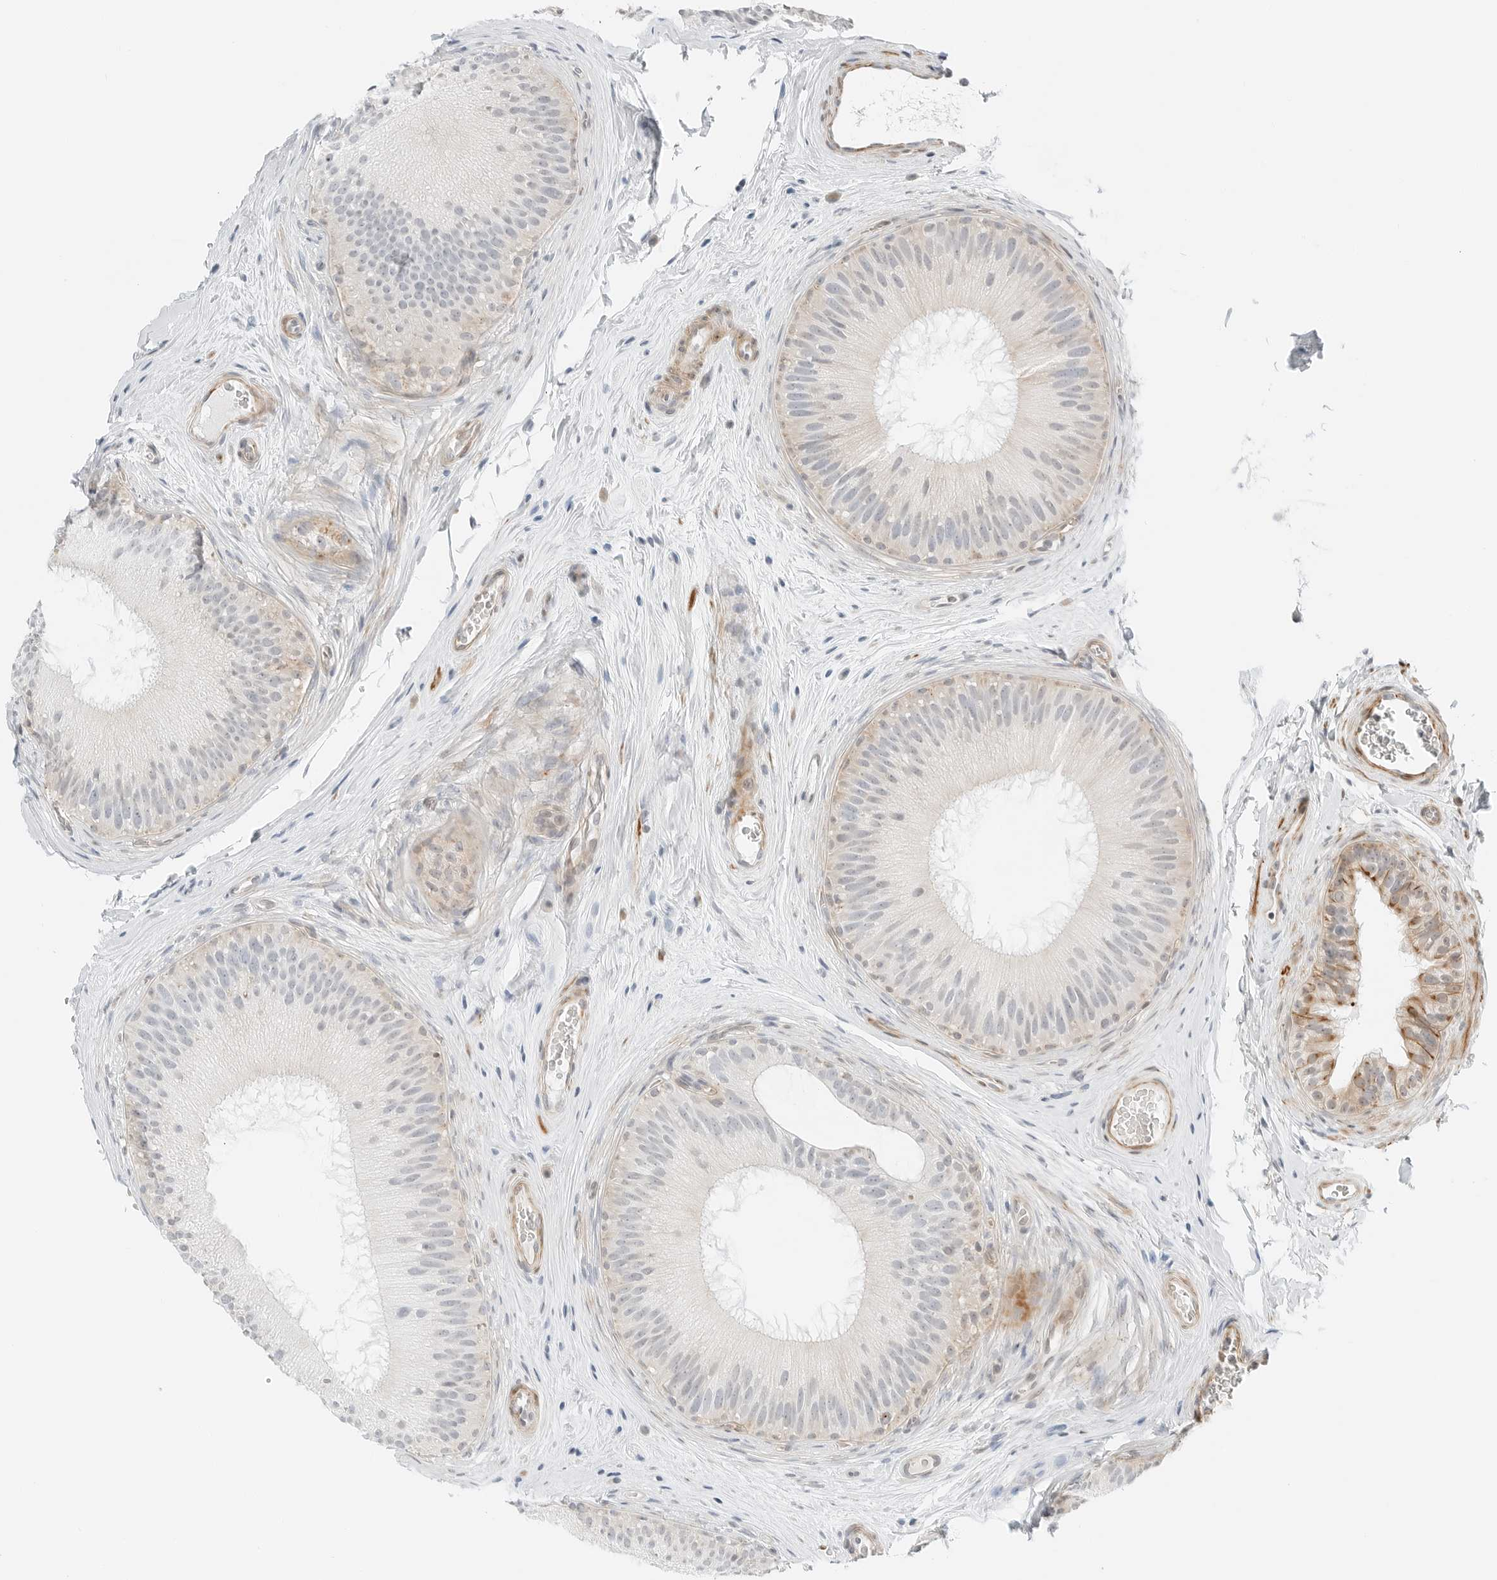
{"staining": {"intensity": "moderate", "quantity": "<25%", "location": "cytoplasmic/membranous"}, "tissue": "epididymis", "cell_type": "Glandular cells", "image_type": "normal", "snomed": [{"axis": "morphology", "description": "Normal tissue, NOS"}, {"axis": "topography", "description": "Epididymis"}], "caption": "Approximately <25% of glandular cells in normal epididymis demonstrate moderate cytoplasmic/membranous protein expression as visualized by brown immunohistochemical staining.", "gene": "IQCC", "patient": {"sex": "male", "age": 45}}